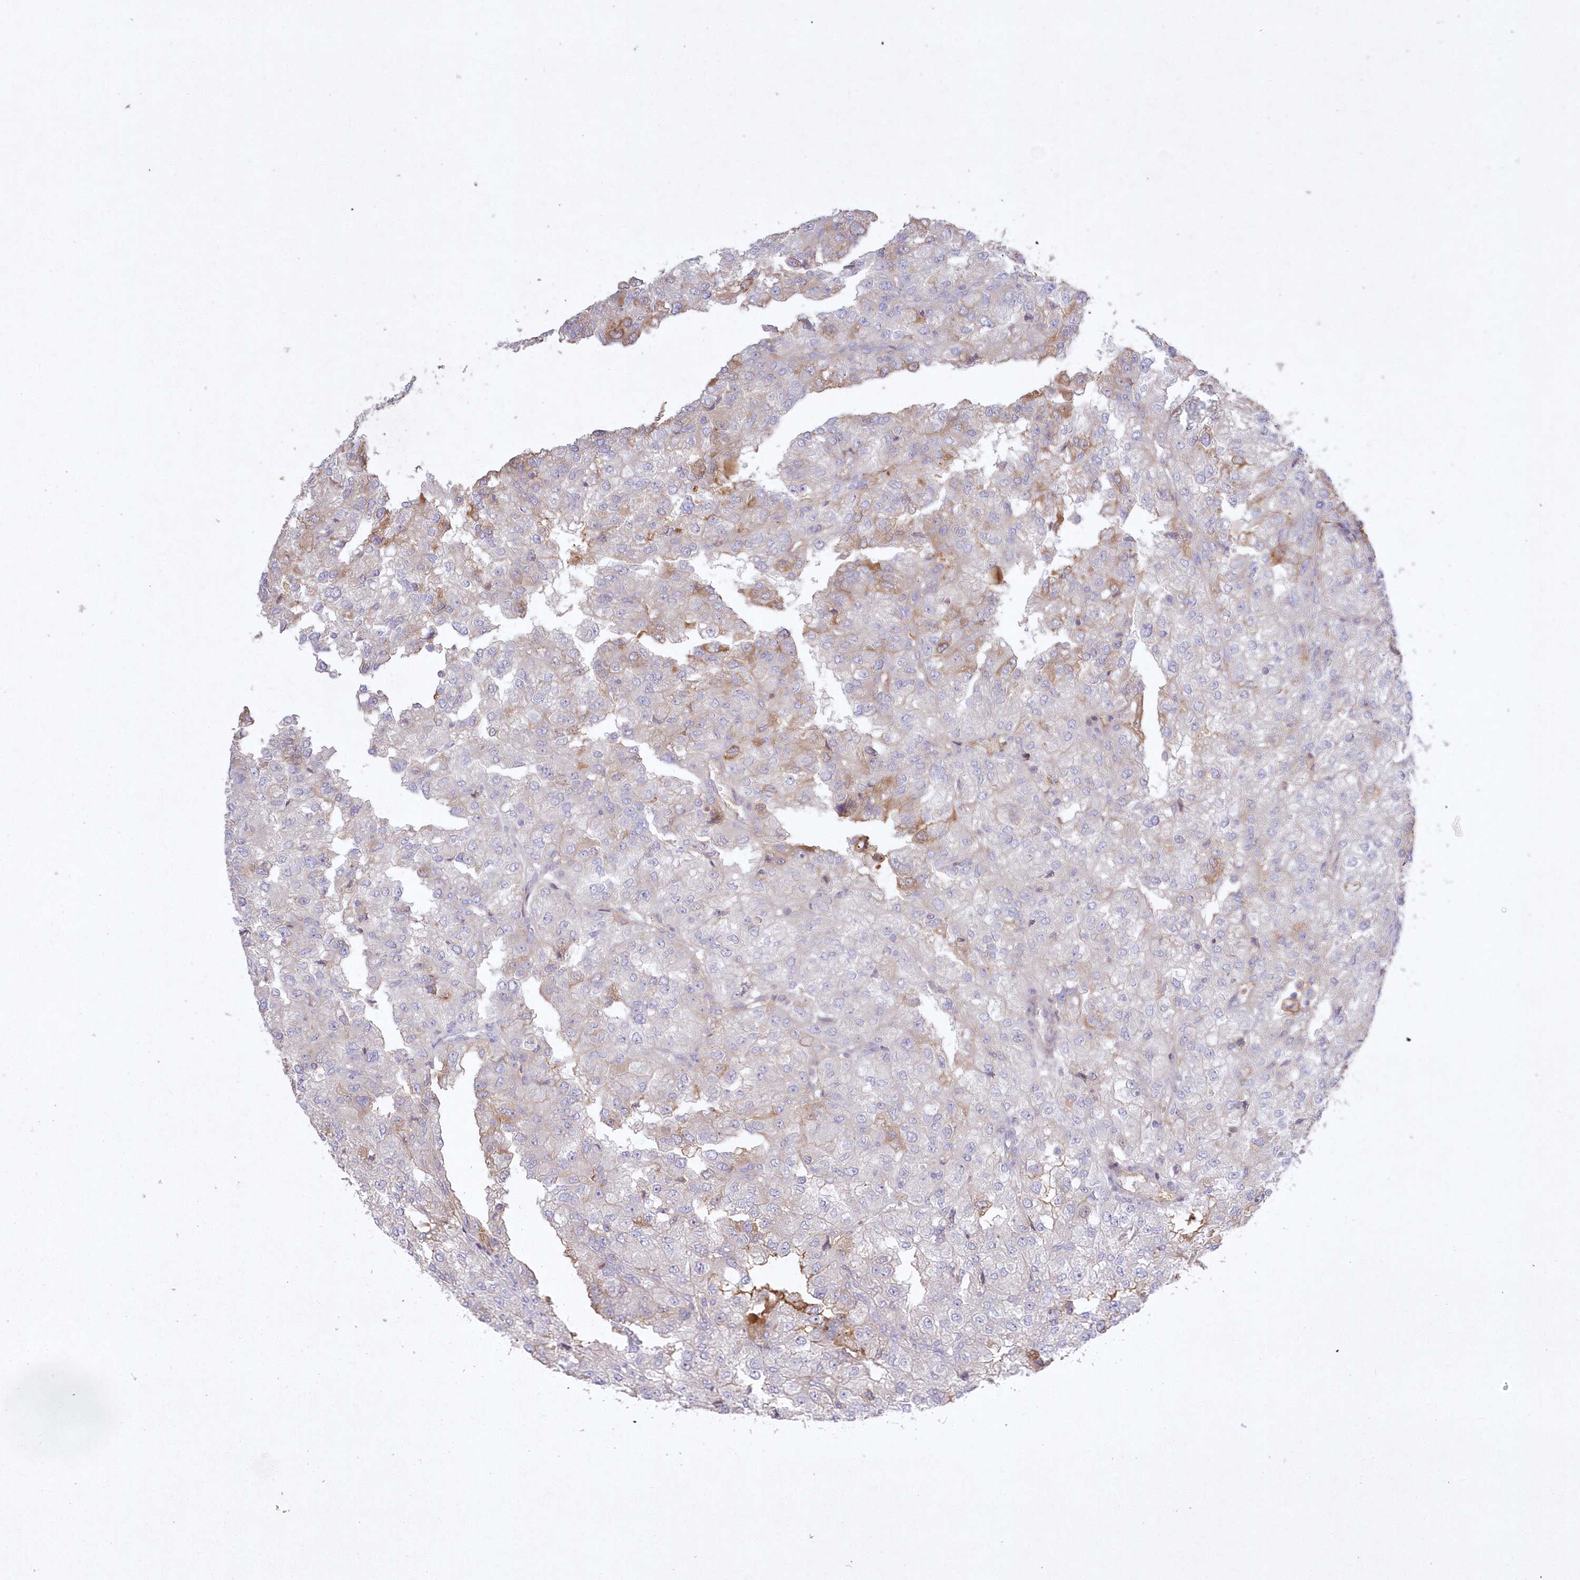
{"staining": {"intensity": "moderate", "quantity": "<25%", "location": "cytoplasmic/membranous"}, "tissue": "renal cancer", "cell_type": "Tumor cells", "image_type": "cancer", "snomed": [{"axis": "morphology", "description": "Adenocarcinoma, NOS"}, {"axis": "topography", "description": "Kidney"}], "caption": "A brown stain shows moderate cytoplasmic/membranous staining of a protein in renal cancer (adenocarcinoma) tumor cells.", "gene": "WBP1L", "patient": {"sex": "female", "age": 54}}